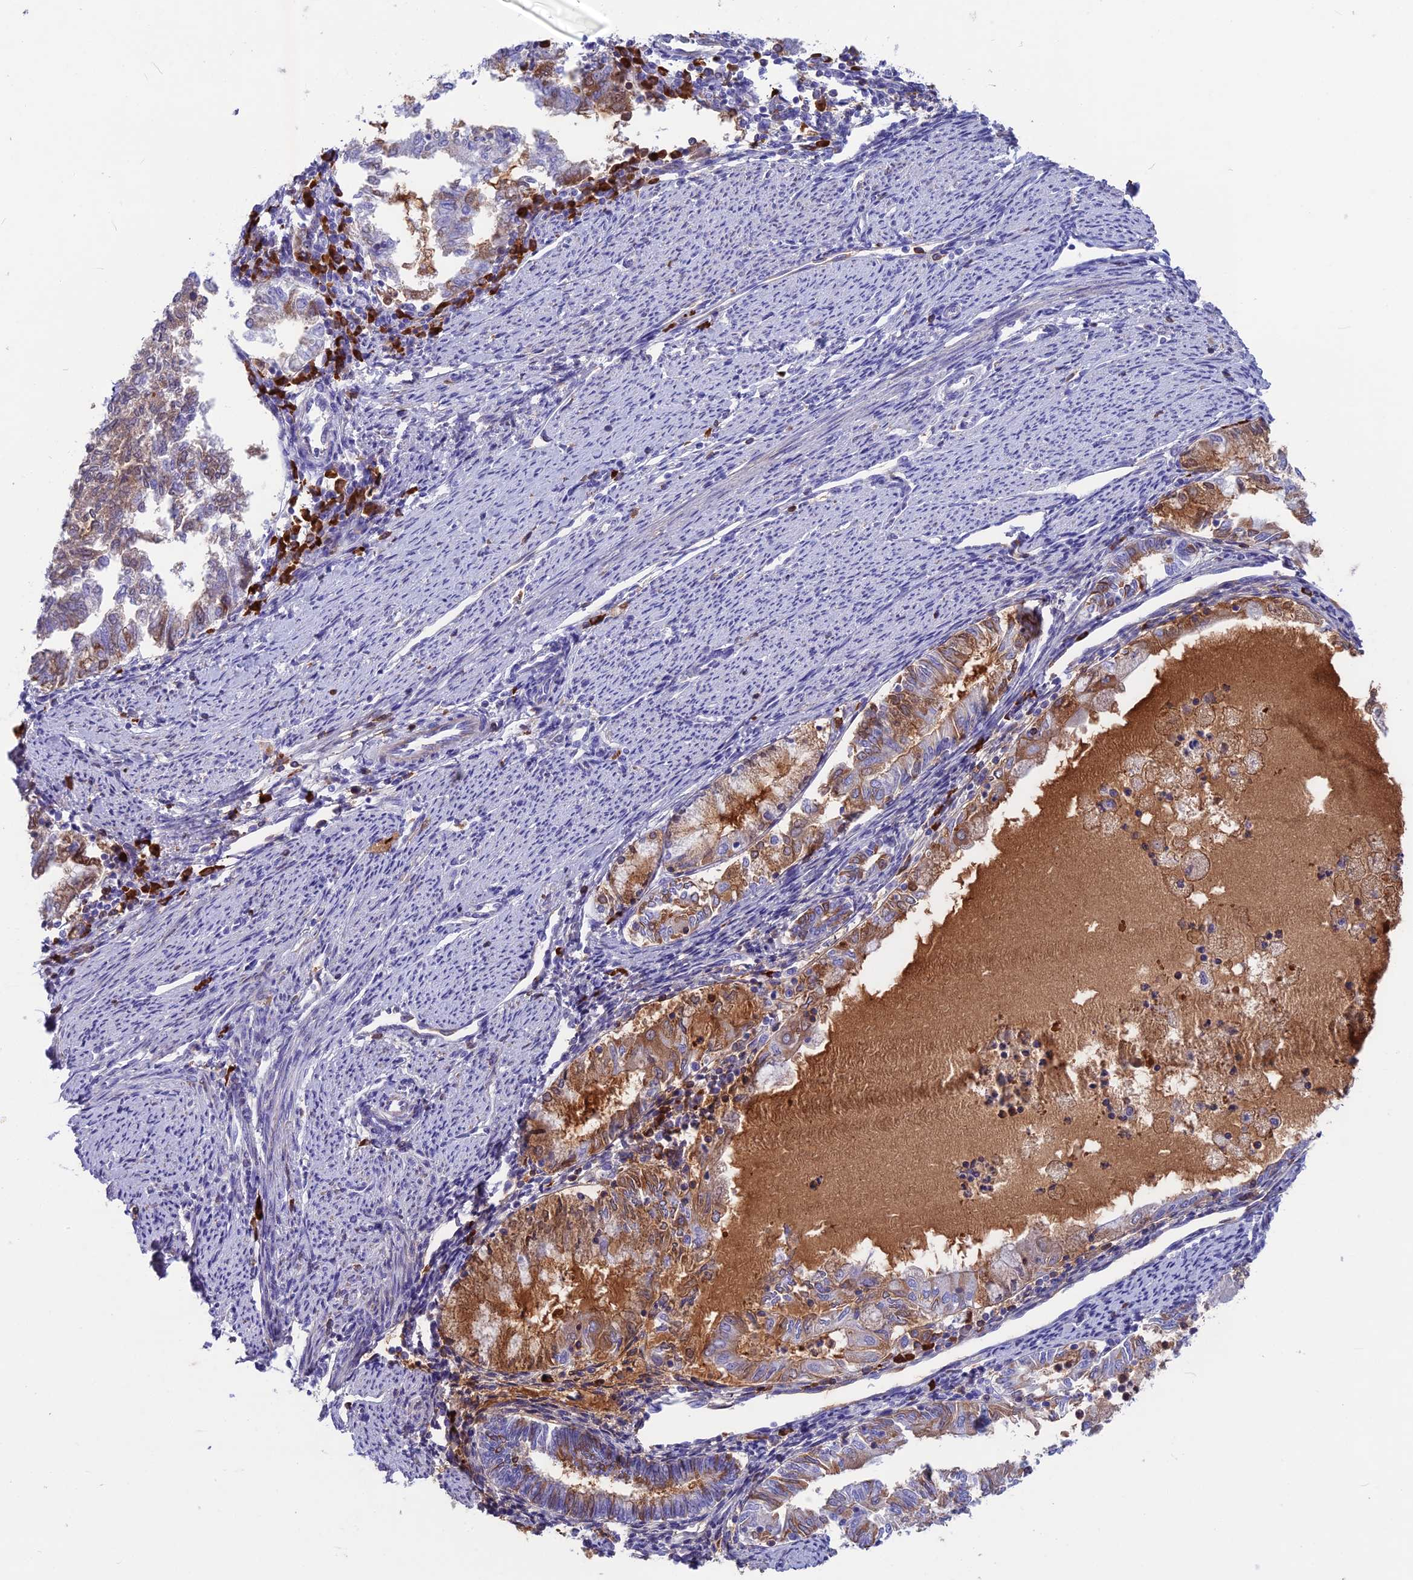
{"staining": {"intensity": "moderate", "quantity": "25%-75%", "location": "cytoplasmic/membranous"}, "tissue": "endometrial cancer", "cell_type": "Tumor cells", "image_type": "cancer", "snomed": [{"axis": "morphology", "description": "Adenocarcinoma, NOS"}, {"axis": "topography", "description": "Endometrium"}], "caption": "Endometrial cancer (adenocarcinoma) stained with DAB (3,3'-diaminobenzidine) immunohistochemistry (IHC) exhibits medium levels of moderate cytoplasmic/membranous positivity in about 25%-75% of tumor cells.", "gene": "SNAP91", "patient": {"sex": "female", "age": 79}}